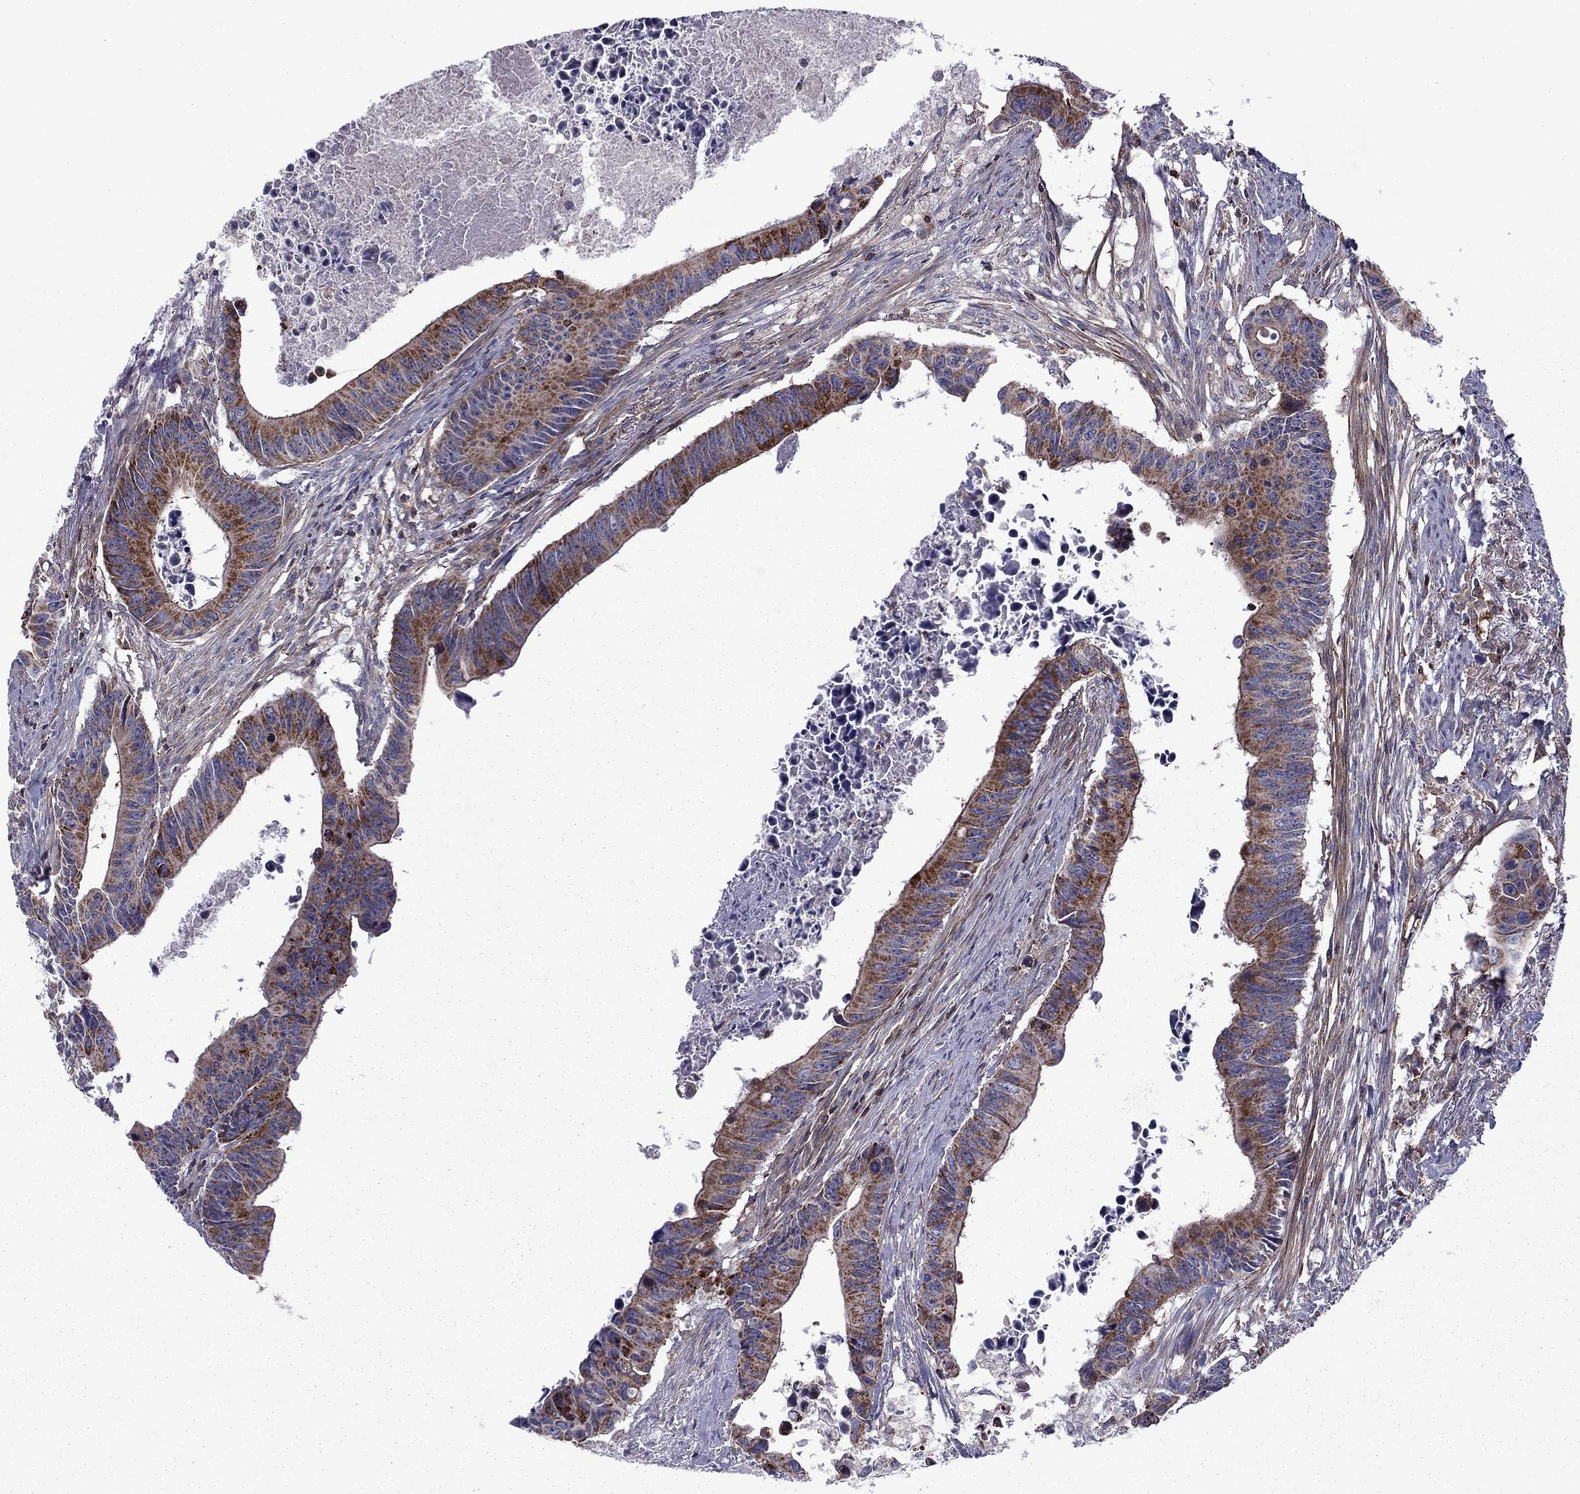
{"staining": {"intensity": "strong", "quantity": "25%-75%", "location": "cytoplasmic/membranous"}, "tissue": "colorectal cancer", "cell_type": "Tumor cells", "image_type": "cancer", "snomed": [{"axis": "morphology", "description": "Adenocarcinoma, NOS"}, {"axis": "topography", "description": "Colon"}], "caption": "IHC (DAB) staining of colorectal cancer displays strong cytoplasmic/membranous protein staining in about 25%-75% of tumor cells.", "gene": "ALG6", "patient": {"sex": "female", "age": 87}}